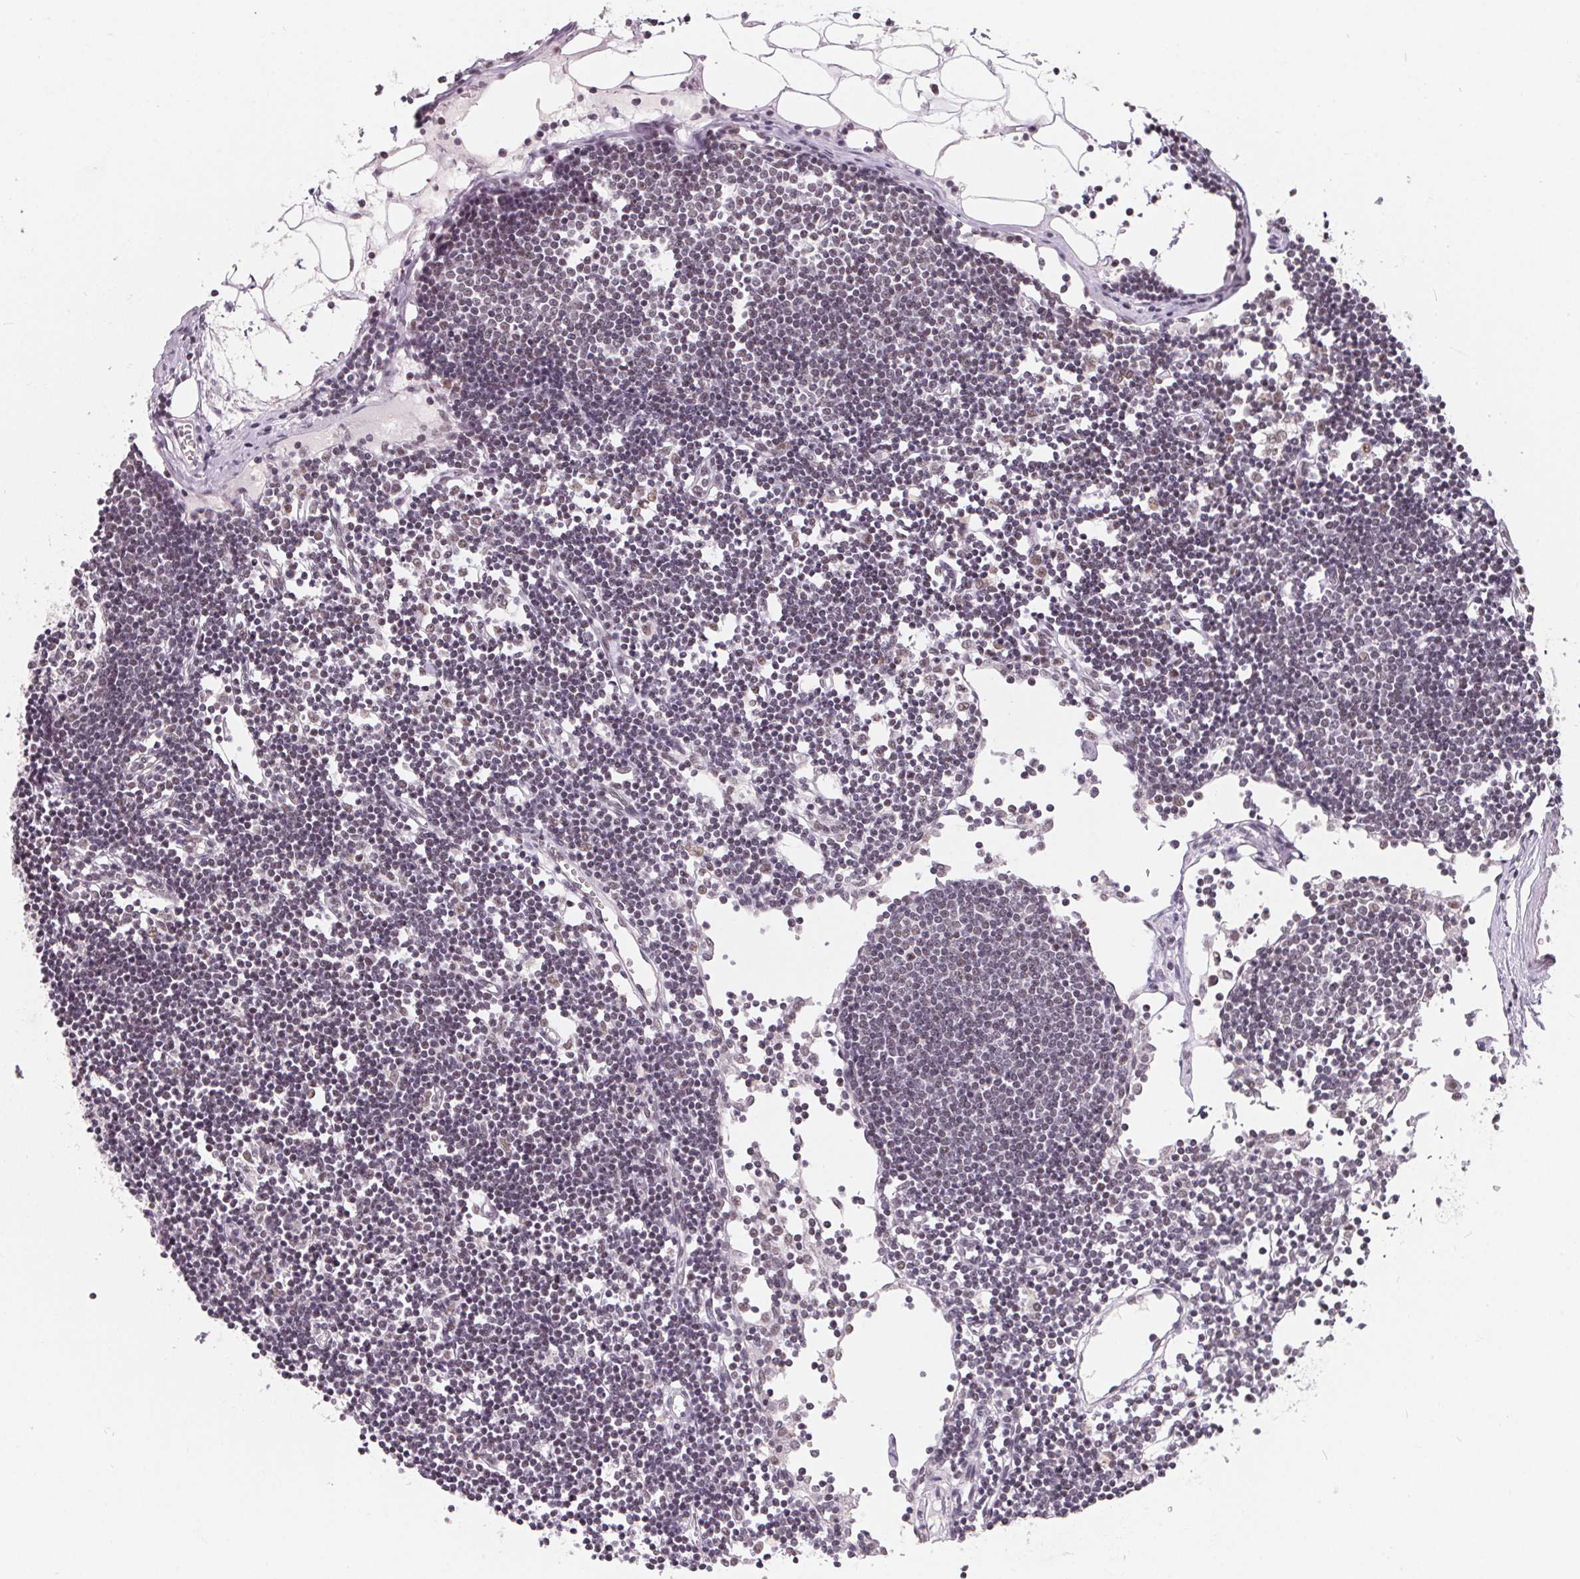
{"staining": {"intensity": "weak", "quantity": "<25%", "location": "nuclear"}, "tissue": "lymph node", "cell_type": "Non-germinal center cells", "image_type": "normal", "snomed": [{"axis": "morphology", "description": "Normal tissue, NOS"}, {"axis": "topography", "description": "Lymph node"}], "caption": "This is a micrograph of immunohistochemistry (IHC) staining of unremarkable lymph node, which shows no positivity in non-germinal center cells.", "gene": "TCERG1", "patient": {"sex": "female", "age": 65}}